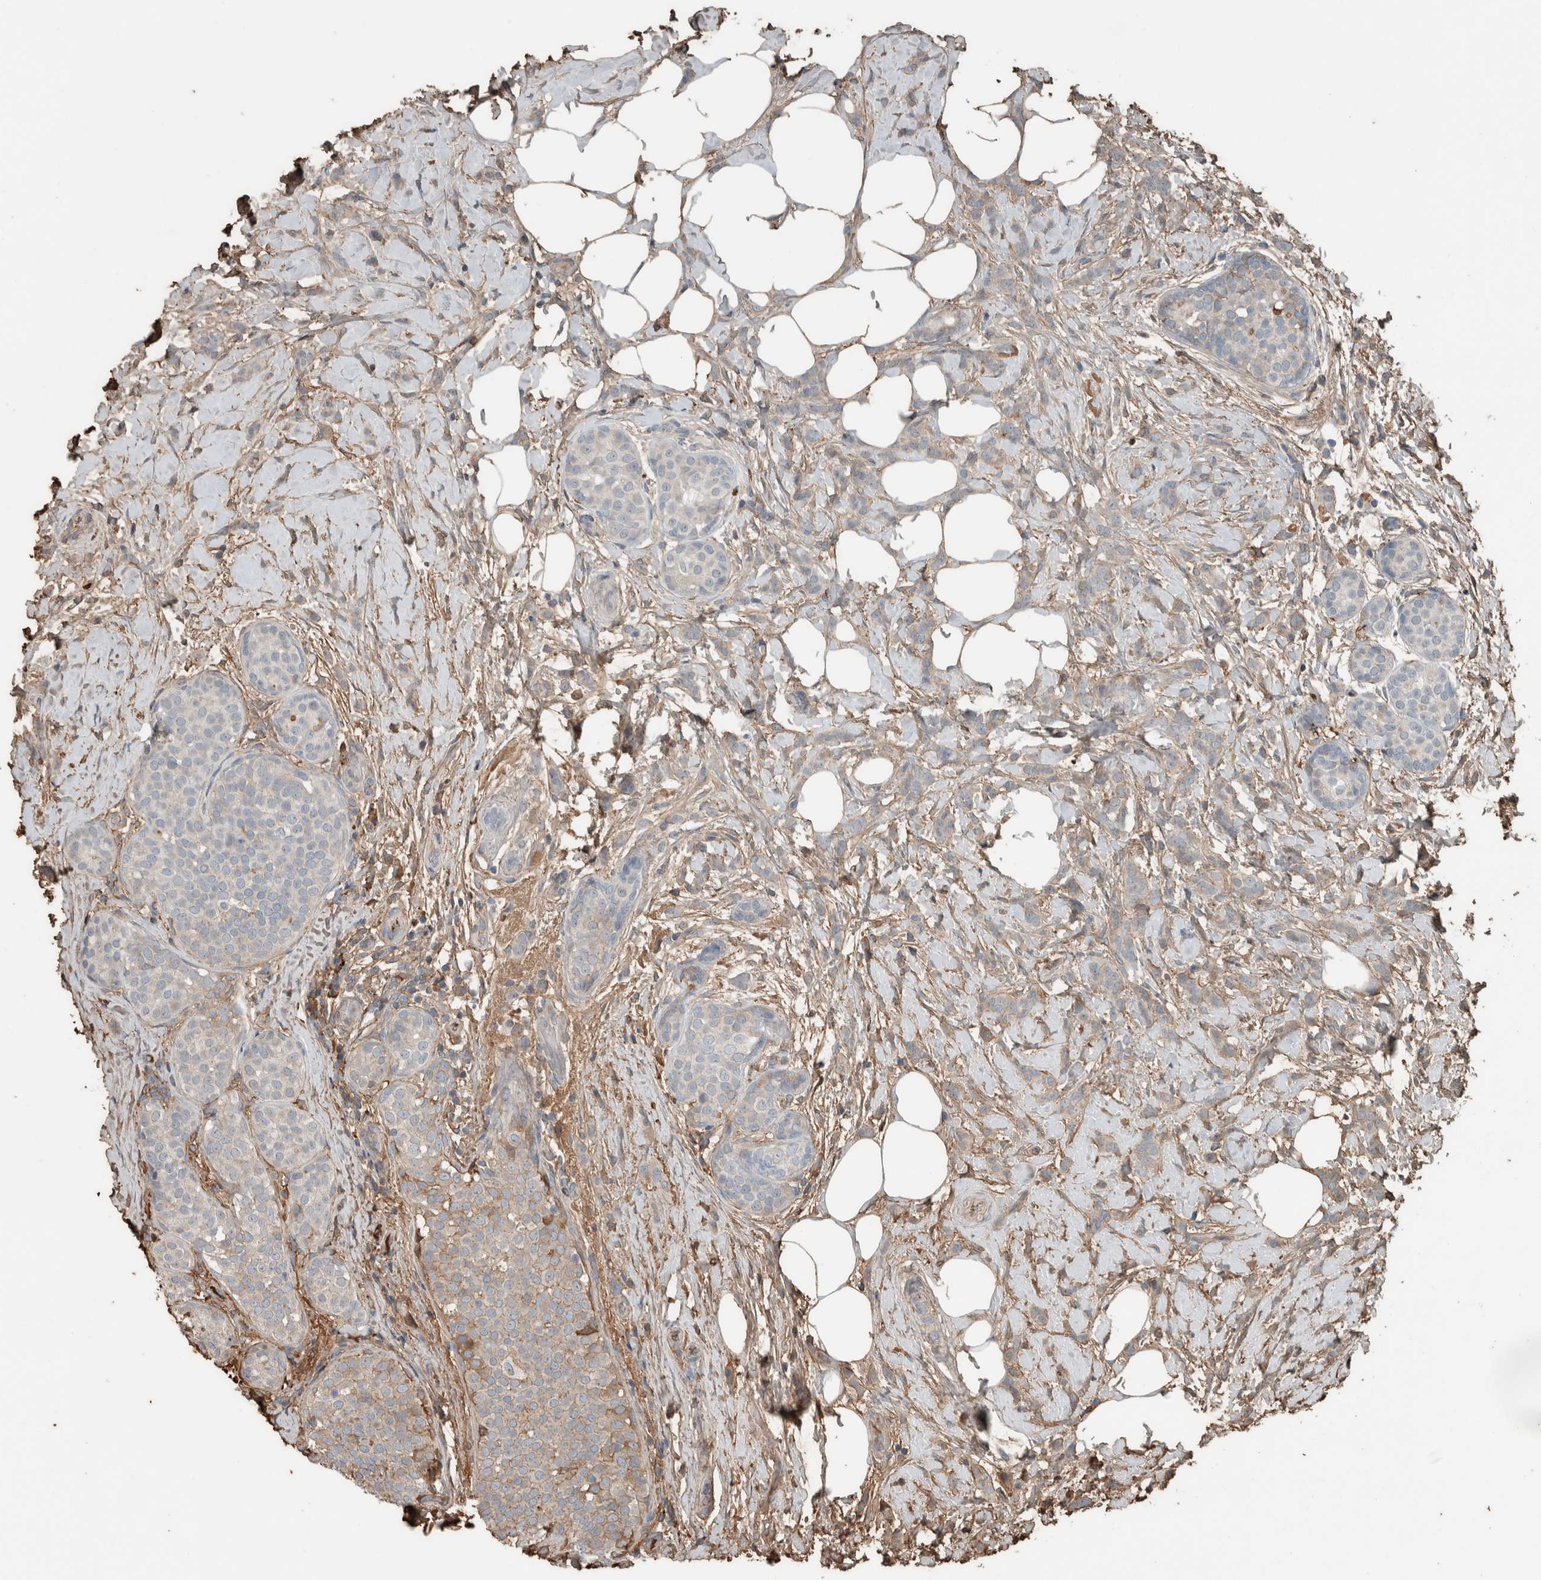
{"staining": {"intensity": "weak", "quantity": ">75%", "location": "cytoplasmic/membranous"}, "tissue": "breast cancer", "cell_type": "Tumor cells", "image_type": "cancer", "snomed": [{"axis": "morphology", "description": "Lobular carcinoma, in situ"}, {"axis": "morphology", "description": "Lobular carcinoma"}, {"axis": "topography", "description": "Breast"}], "caption": "Tumor cells demonstrate low levels of weak cytoplasmic/membranous staining in approximately >75% of cells in human breast cancer (lobular carcinoma). (DAB = brown stain, brightfield microscopy at high magnification).", "gene": "USP34", "patient": {"sex": "female", "age": 41}}